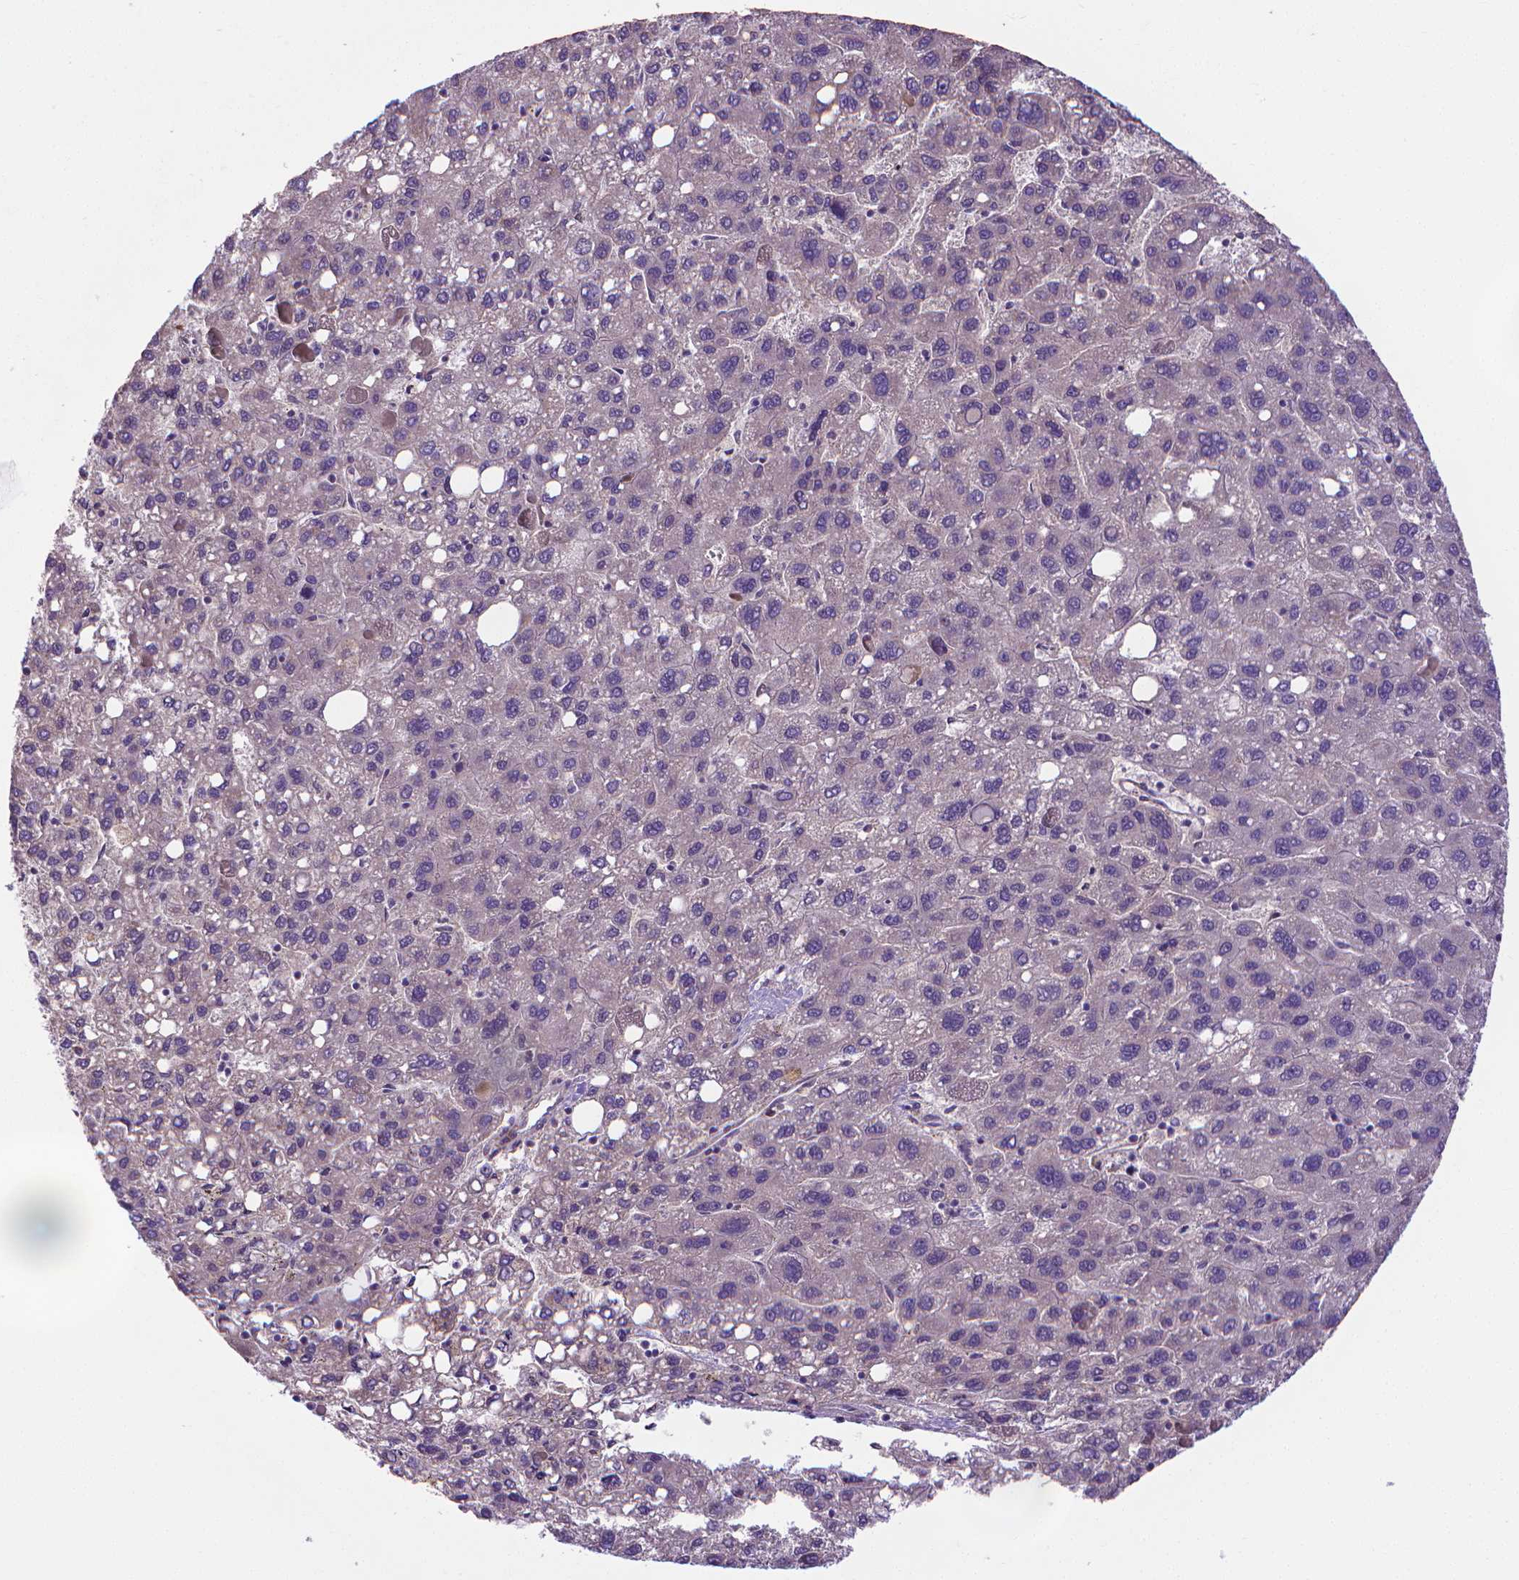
{"staining": {"intensity": "negative", "quantity": "none", "location": "none"}, "tissue": "liver cancer", "cell_type": "Tumor cells", "image_type": "cancer", "snomed": [{"axis": "morphology", "description": "Carcinoma, Hepatocellular, NOS"}, {"axis": "topography", "description": "Liver"}], "caption": "Immunohistochemistry of liver cancer (hepatocellular carcinoma) shows no staining in tumor cells.", "gene": "GPR63", "patient": {"sex": "female", "age": 82}}